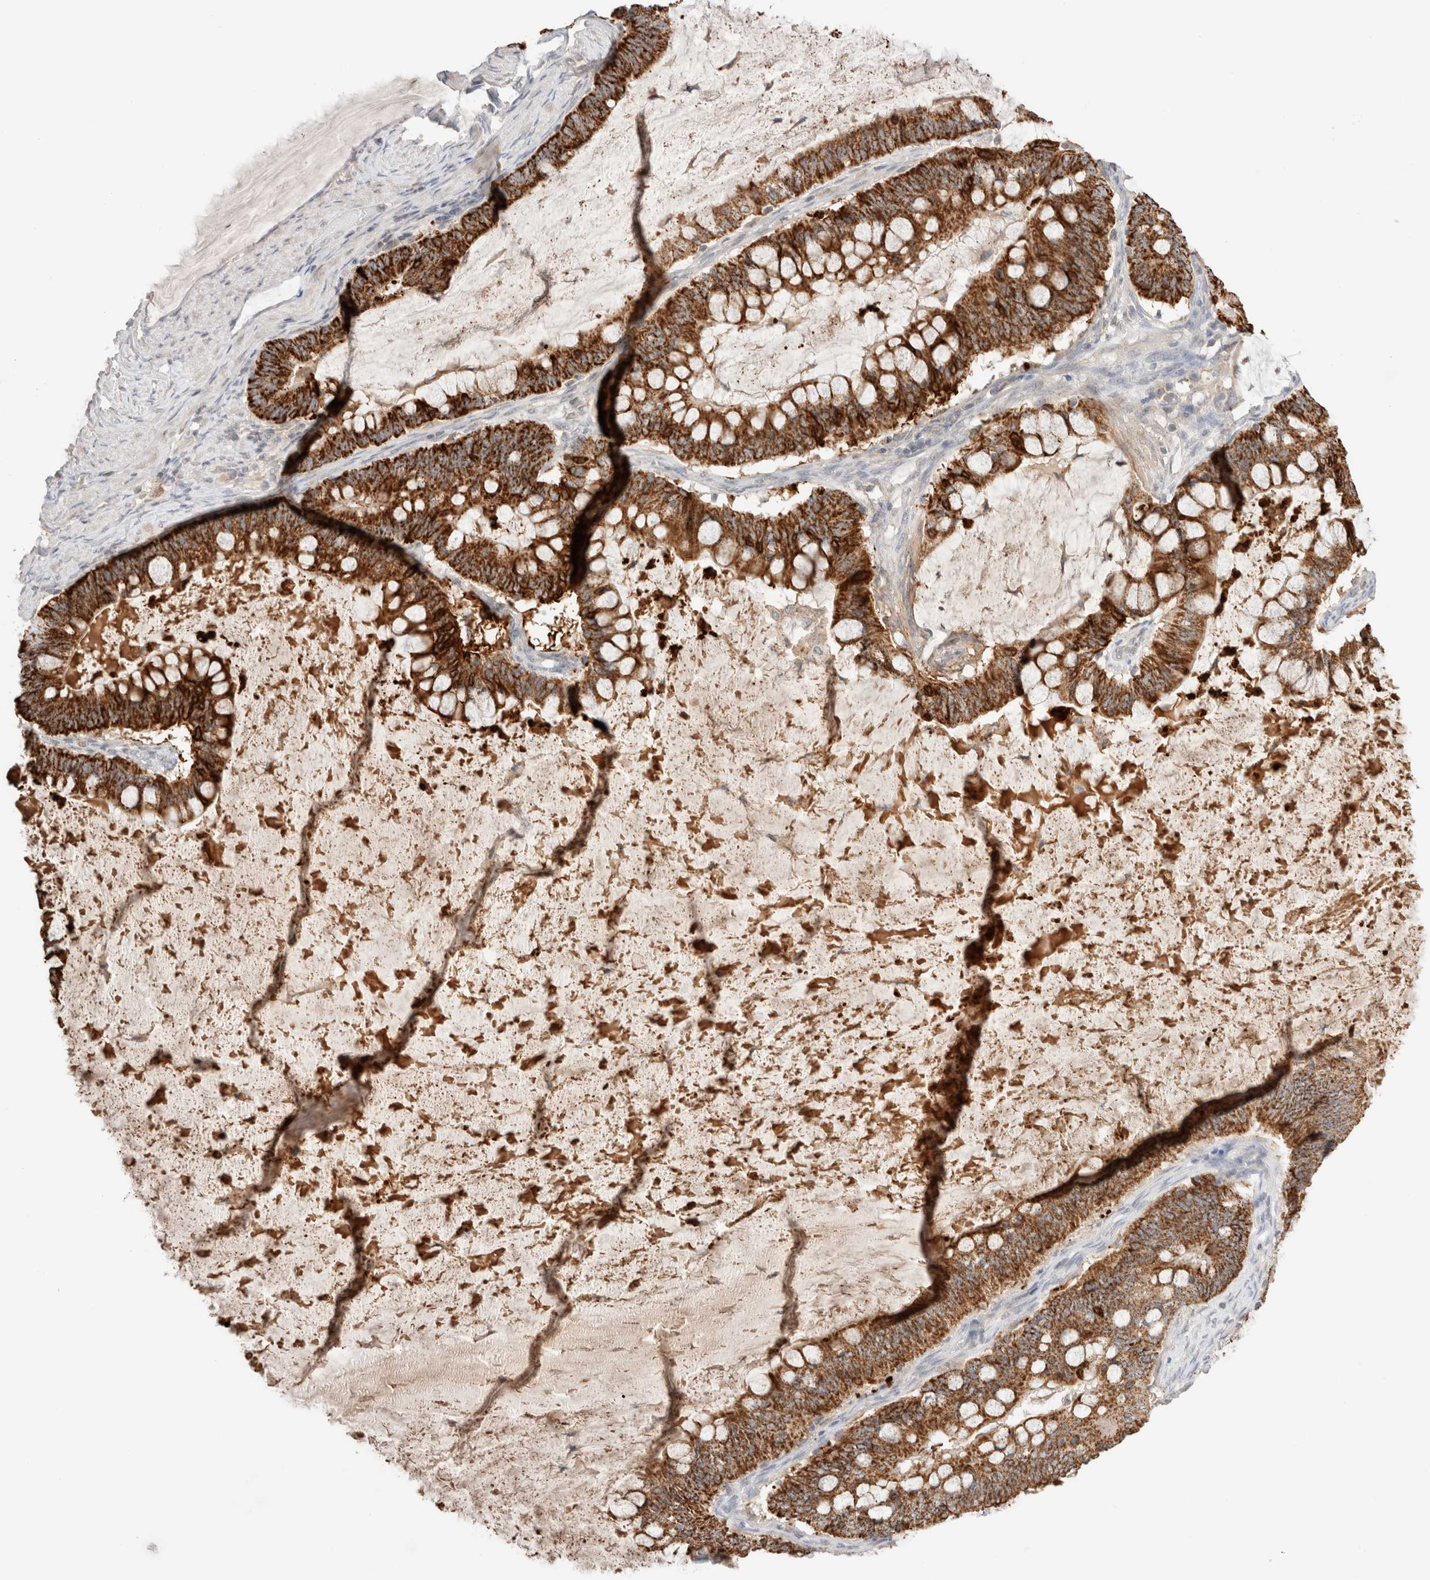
{"staining": {"intensity": "strong", "quantity": ">75%", "location": "cytoplasmic/membranous"}, "tissue": "ovarian cancer", "cell_type": "Tumor cells", "image_type": "cancer", "snomed": [{"axis": "morphology", "description": "Cystadenocarcinoma, mucinous, NOS"}, {"axis": "topography", "description": "Ovary"}], "caption": "Ovarian cancer stained for a protein (brown) exhibits strong cytoplasmic/membranous positive staining in approximately >75% of tumor cells.", "gene": "TRIM41", "patient": {"sex": "female", "age": 61}}